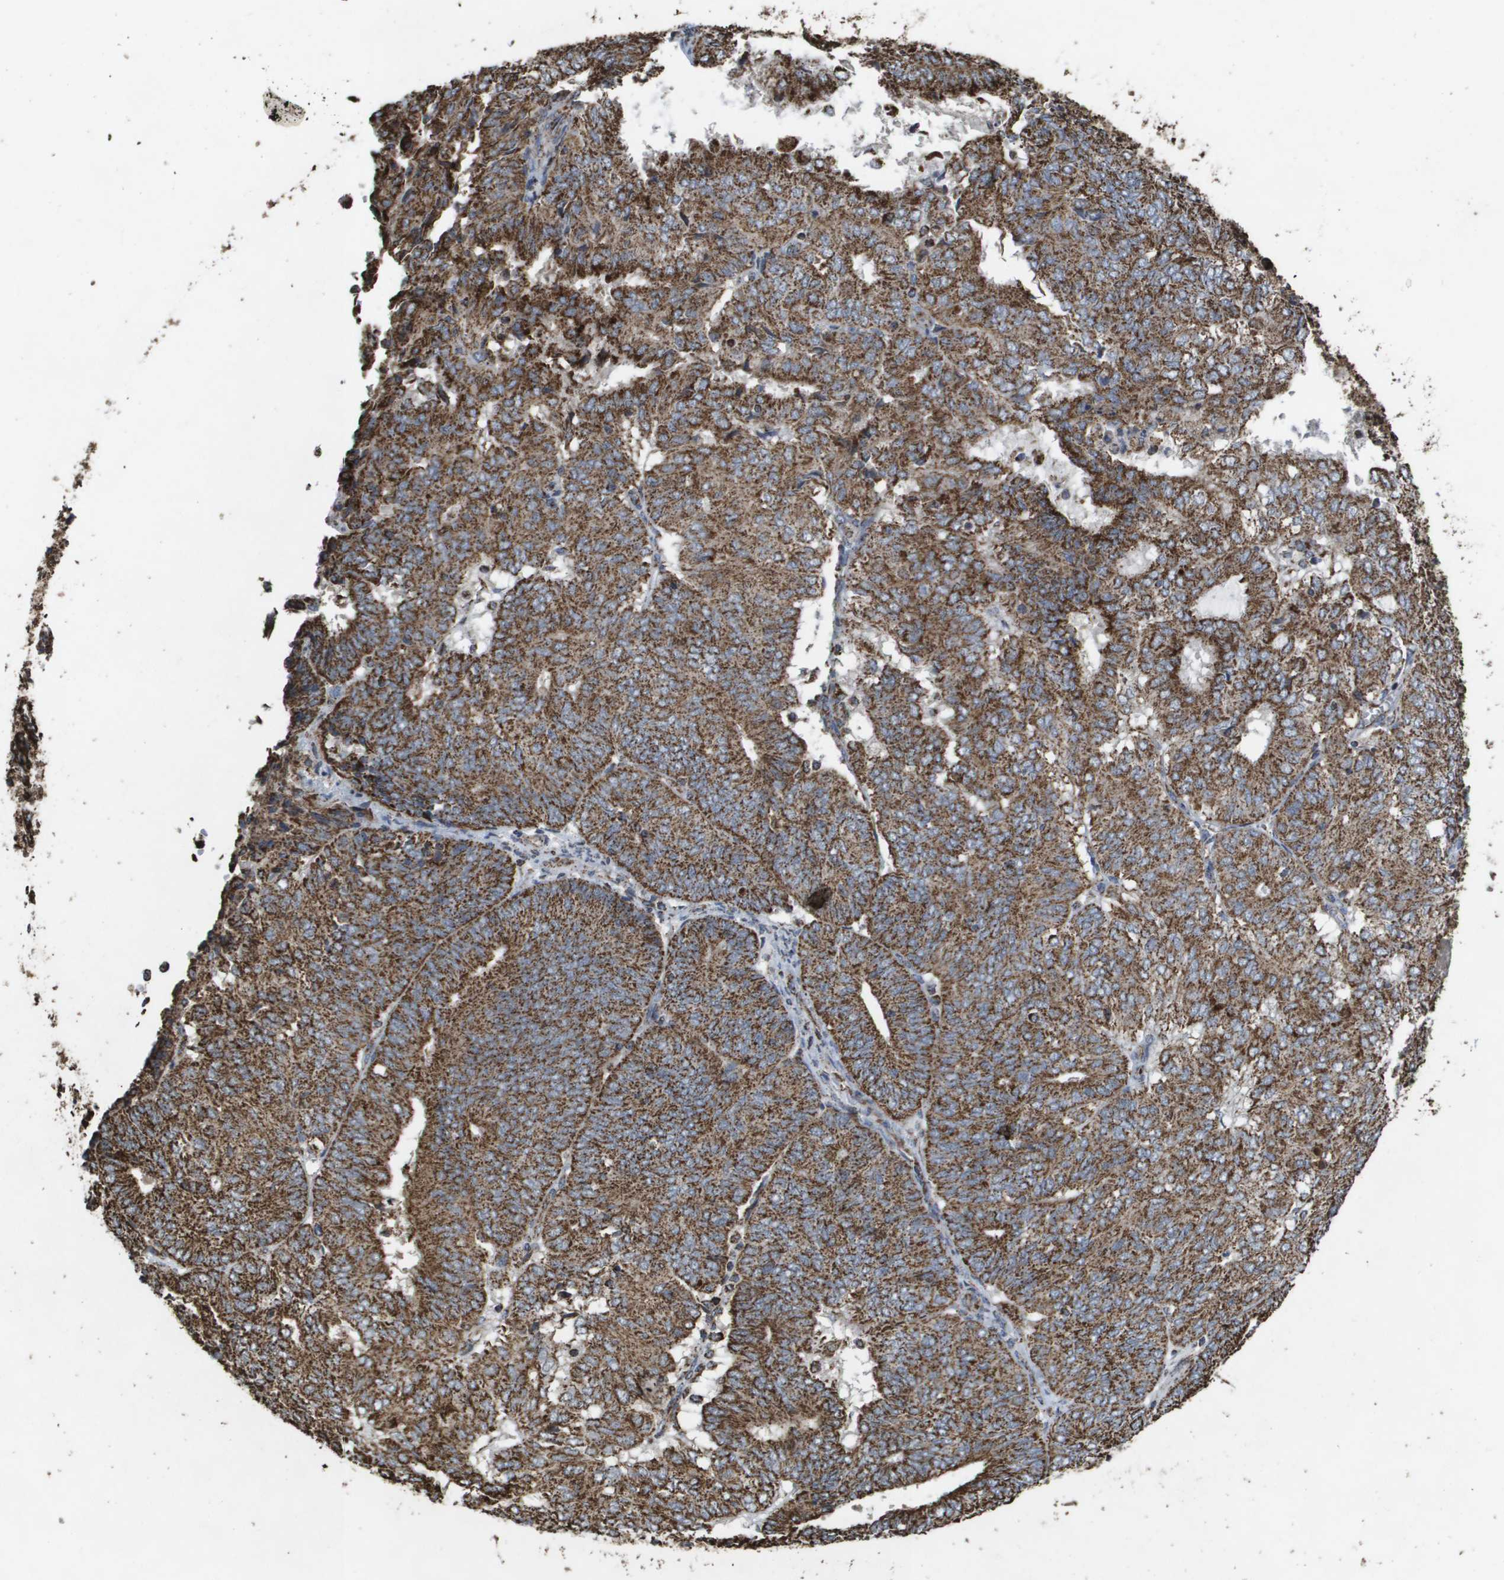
{"staining": {"intensity": "strong", "quantity": ">75%", "location": "cytoplasmic/membranous"}, "tissue": "endometrial cancer", "cell_type": "Tumor cells", "image_type": "cancer", "snomed": [{"axis": "morphology", "description": "Adenocarcinoma, NOS"}, {"axis": "topography", "description": "Uterus"}], "caption": "Protein analysis of endometrial adenocarcinoma tissue exhibits strong cytoplasmic/membranous staining in approximately >75% of tumor cells.", "gene": "HSPE1", "patient": {"sex": "female", "age": 60}}